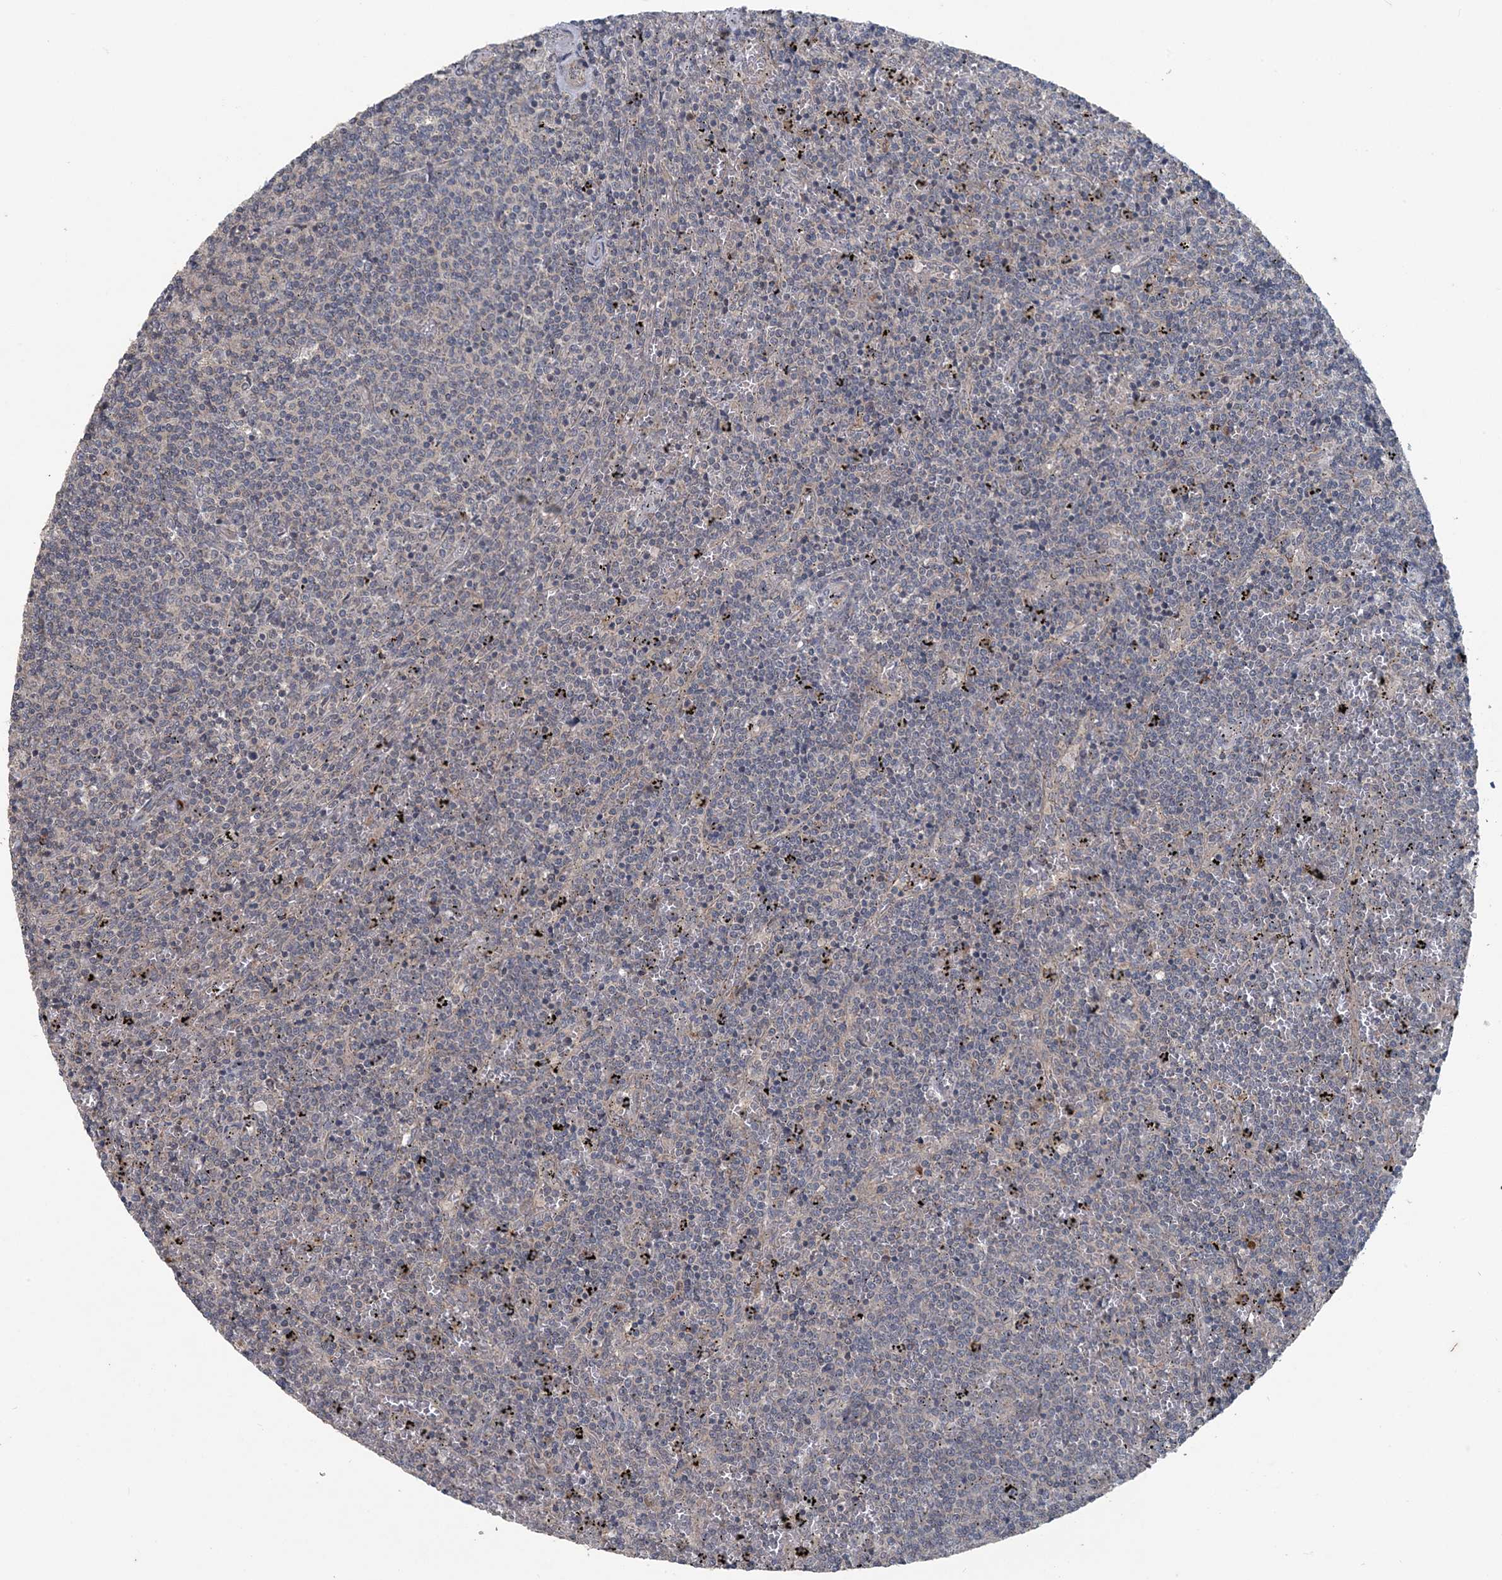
{"staining": {"intensity": "negative", "quantity": "none", "location": "none"}, "tissue": "lymphoma", "cell_type": "Tumor cells", "image_type": "cancer", "snomed": [{"axis": "morphology", "description": "Malignant lymphoma, non-Hodgkin's type, Low grade"}, {"axis": "topography", "description": "Spleen"}], "caption": "Tumor cells show no significant expression in malignant lymphoma, non-Hodgkin's type (low-grade). Nuclei are stained in blue.", "gene": "MYO9B", "patient": {"sex": "female", "age": 50}}